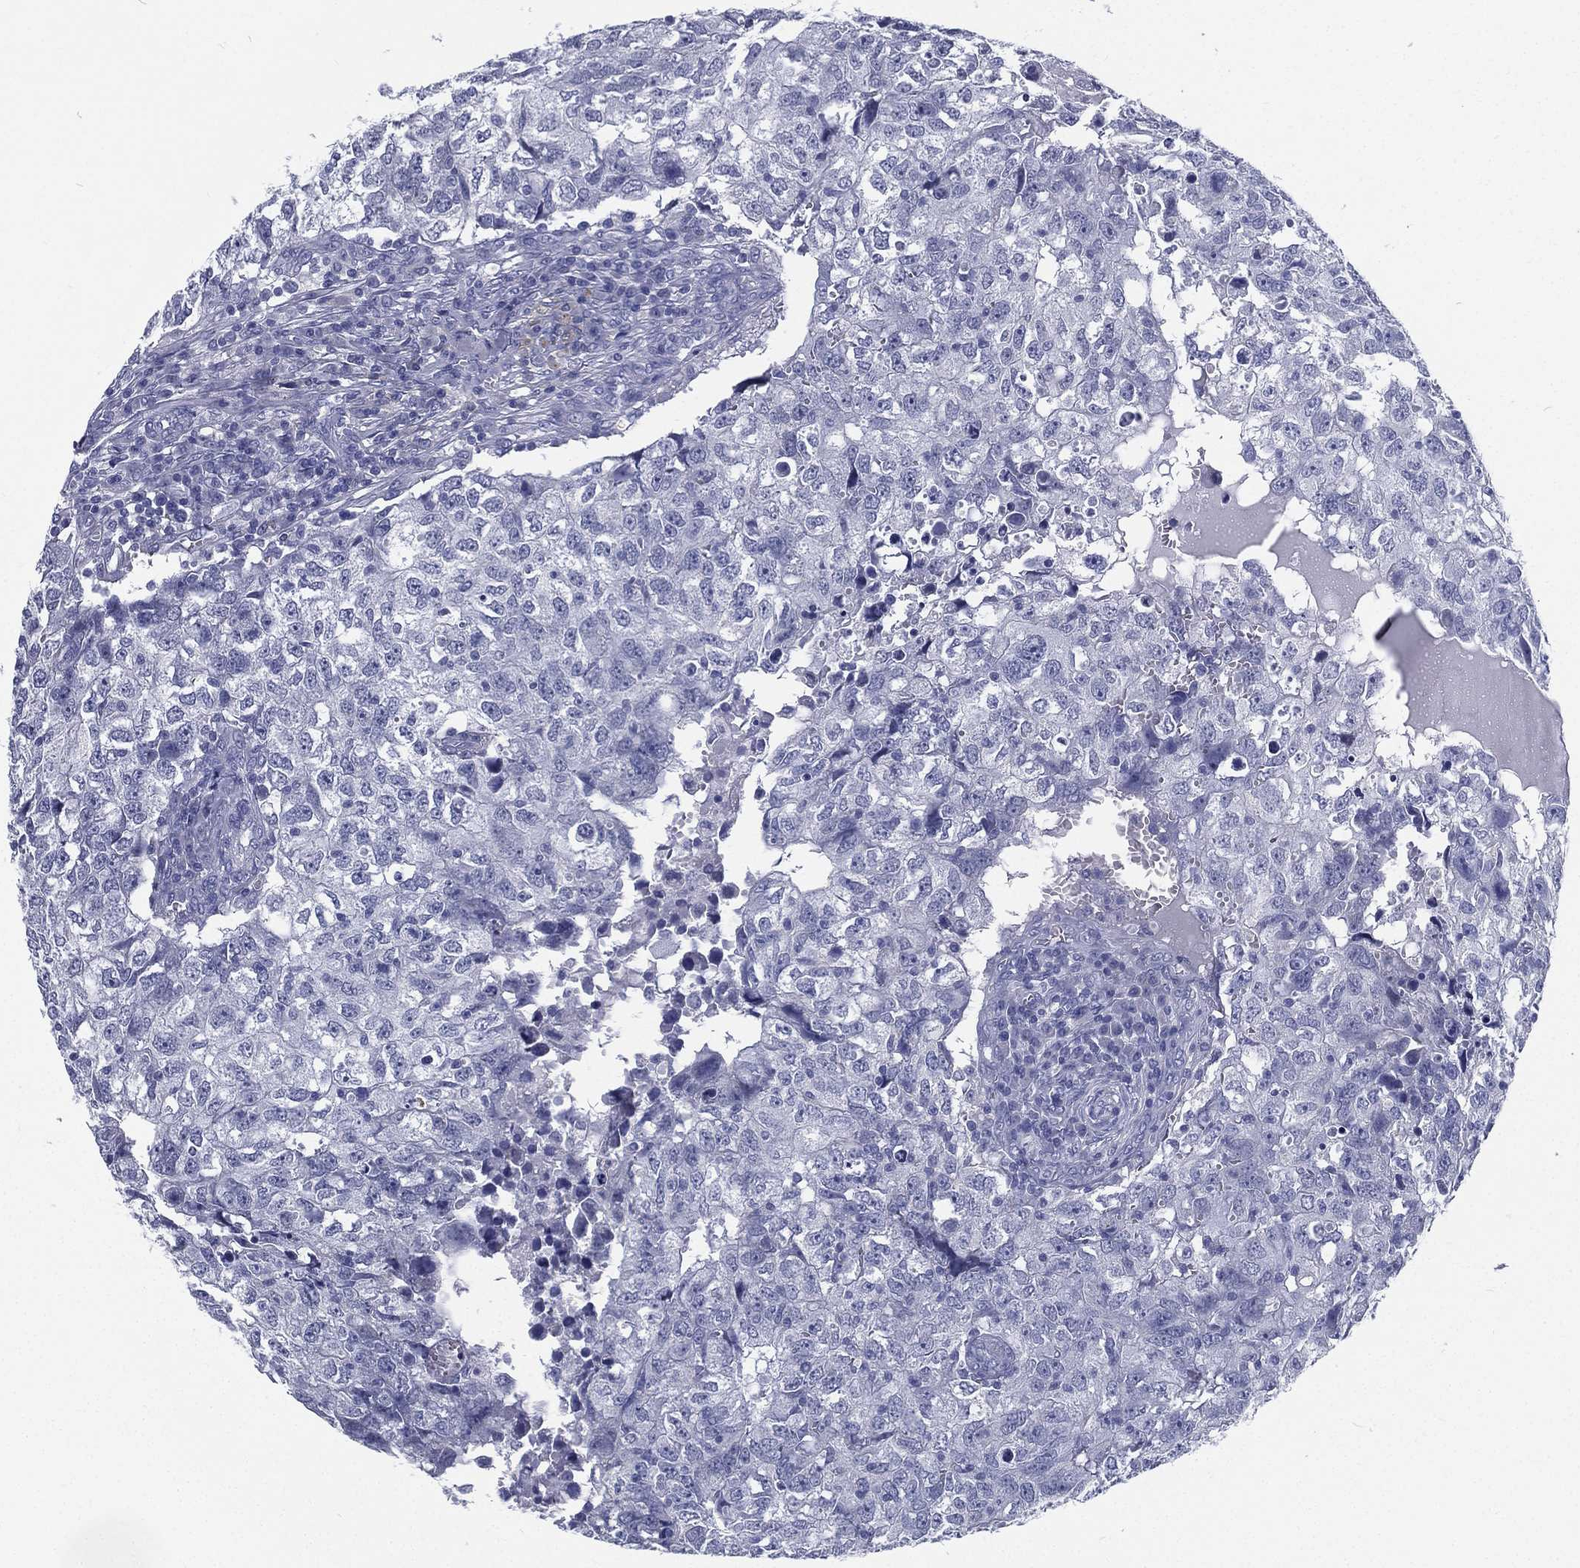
{"staining": {"intensity": "negative", "quantity": "none", "location": "none"}, "tissue": "breast cancer", "cell_type": "Tumor cells", "image_type": "cancer", "snomed": [{"axis": "morphology", "description": "Duct carcinoma"}, {"axis": "topography", "description": "Breast"}], "caption": "A photomicrograph of human breast invasive ductal carcinoma is negative for staining in tumor cells.", "gene": "RSPH4A", "patient": {"sex": "female", "age": 30}}